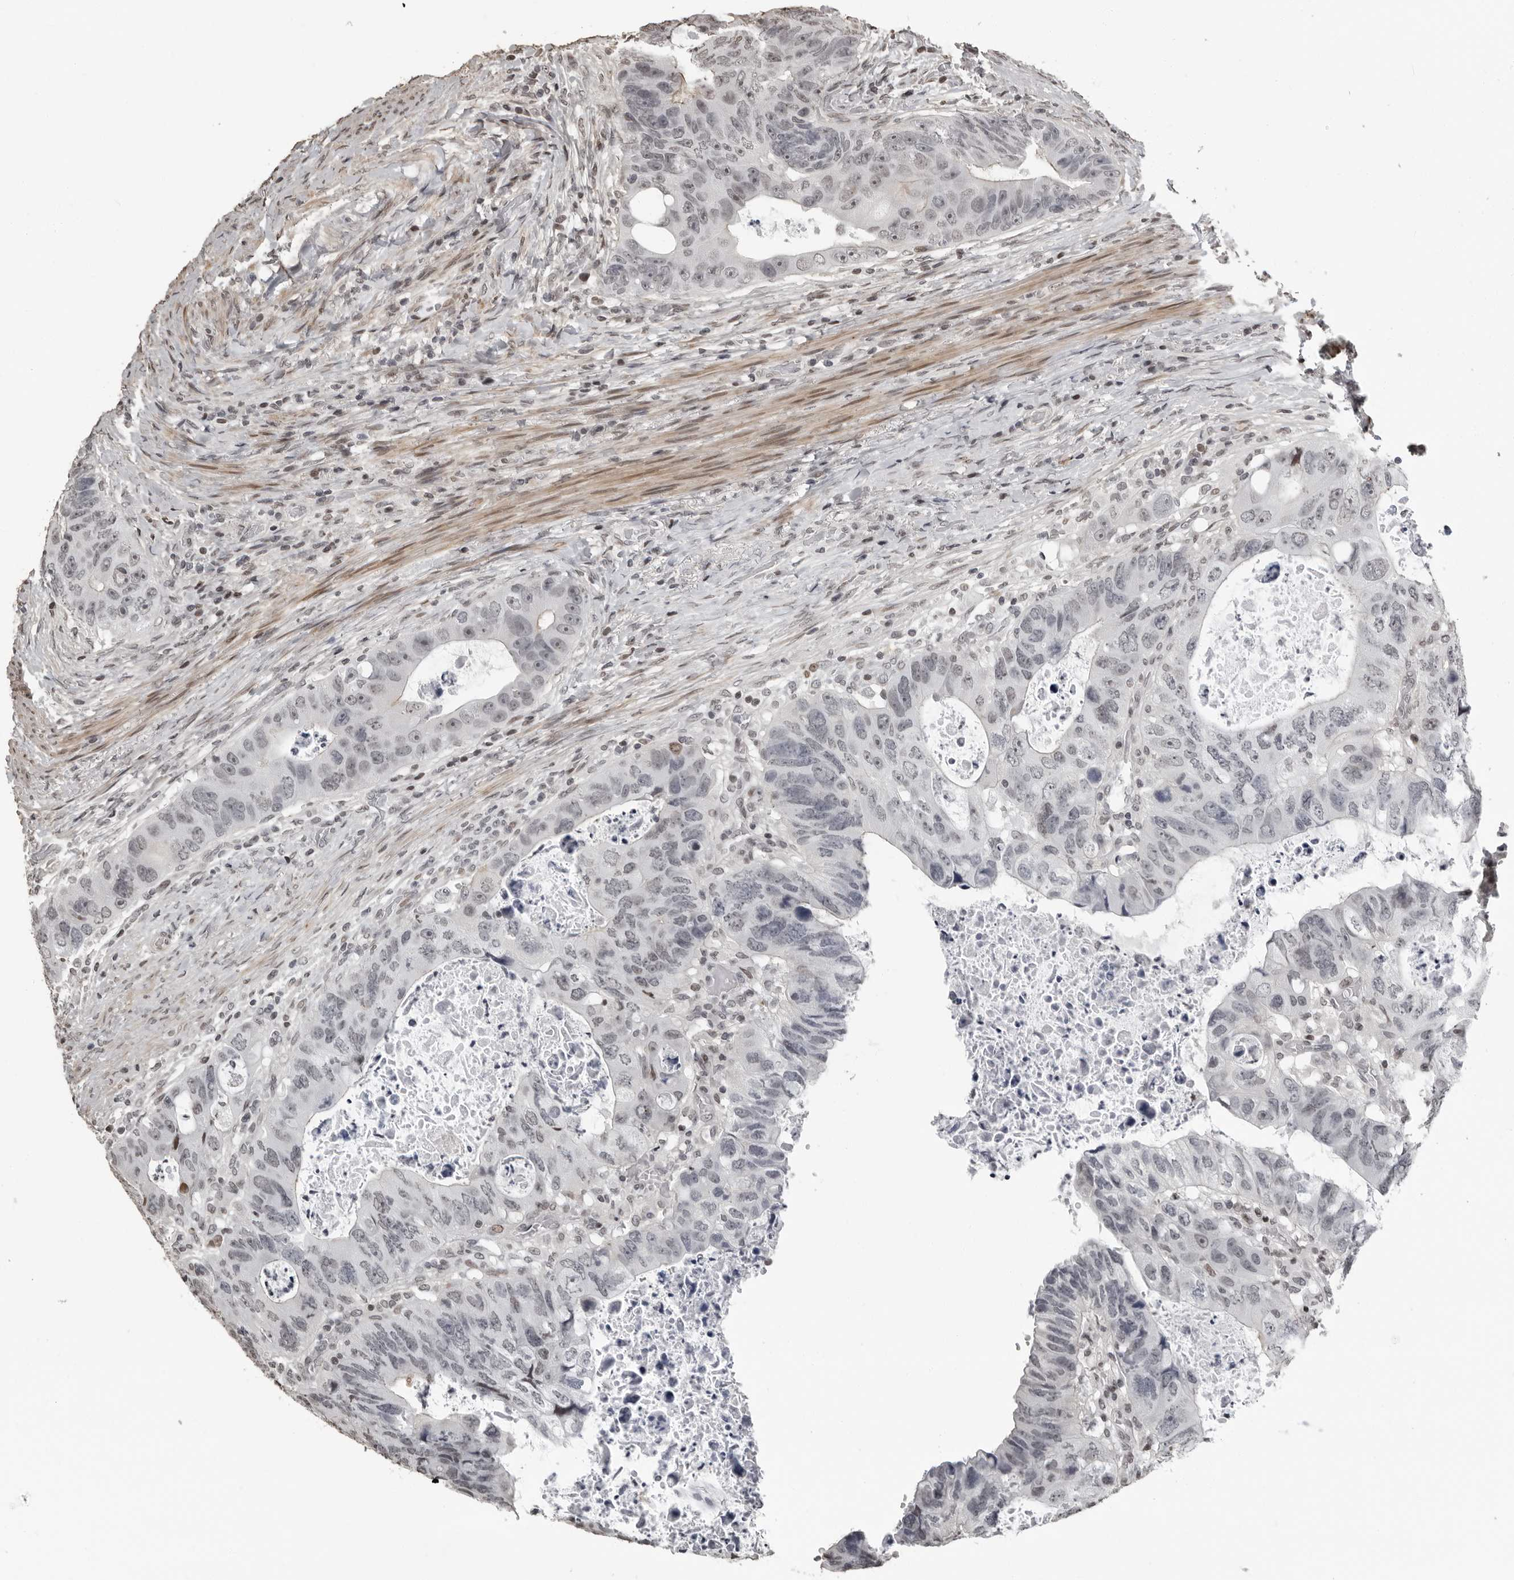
{"staining": {"intensity": "negative", "quantity": "none", "location": "none"}, "tissue": "colorectal cancer", "cell_type": "Tumor cells", "image_type": "cancer", "snomed": [{"axis": "morphology", "description": "Adenocarcinoma, NOS"}, {"axis": "topography", "description": "Rectum"}], "caption": "Immunohistochemical staining of colorectal cancer reveals no significant staining in tumor cells.", "gene": "ORC1", "patient": {"sex": "male", "age": 59}}